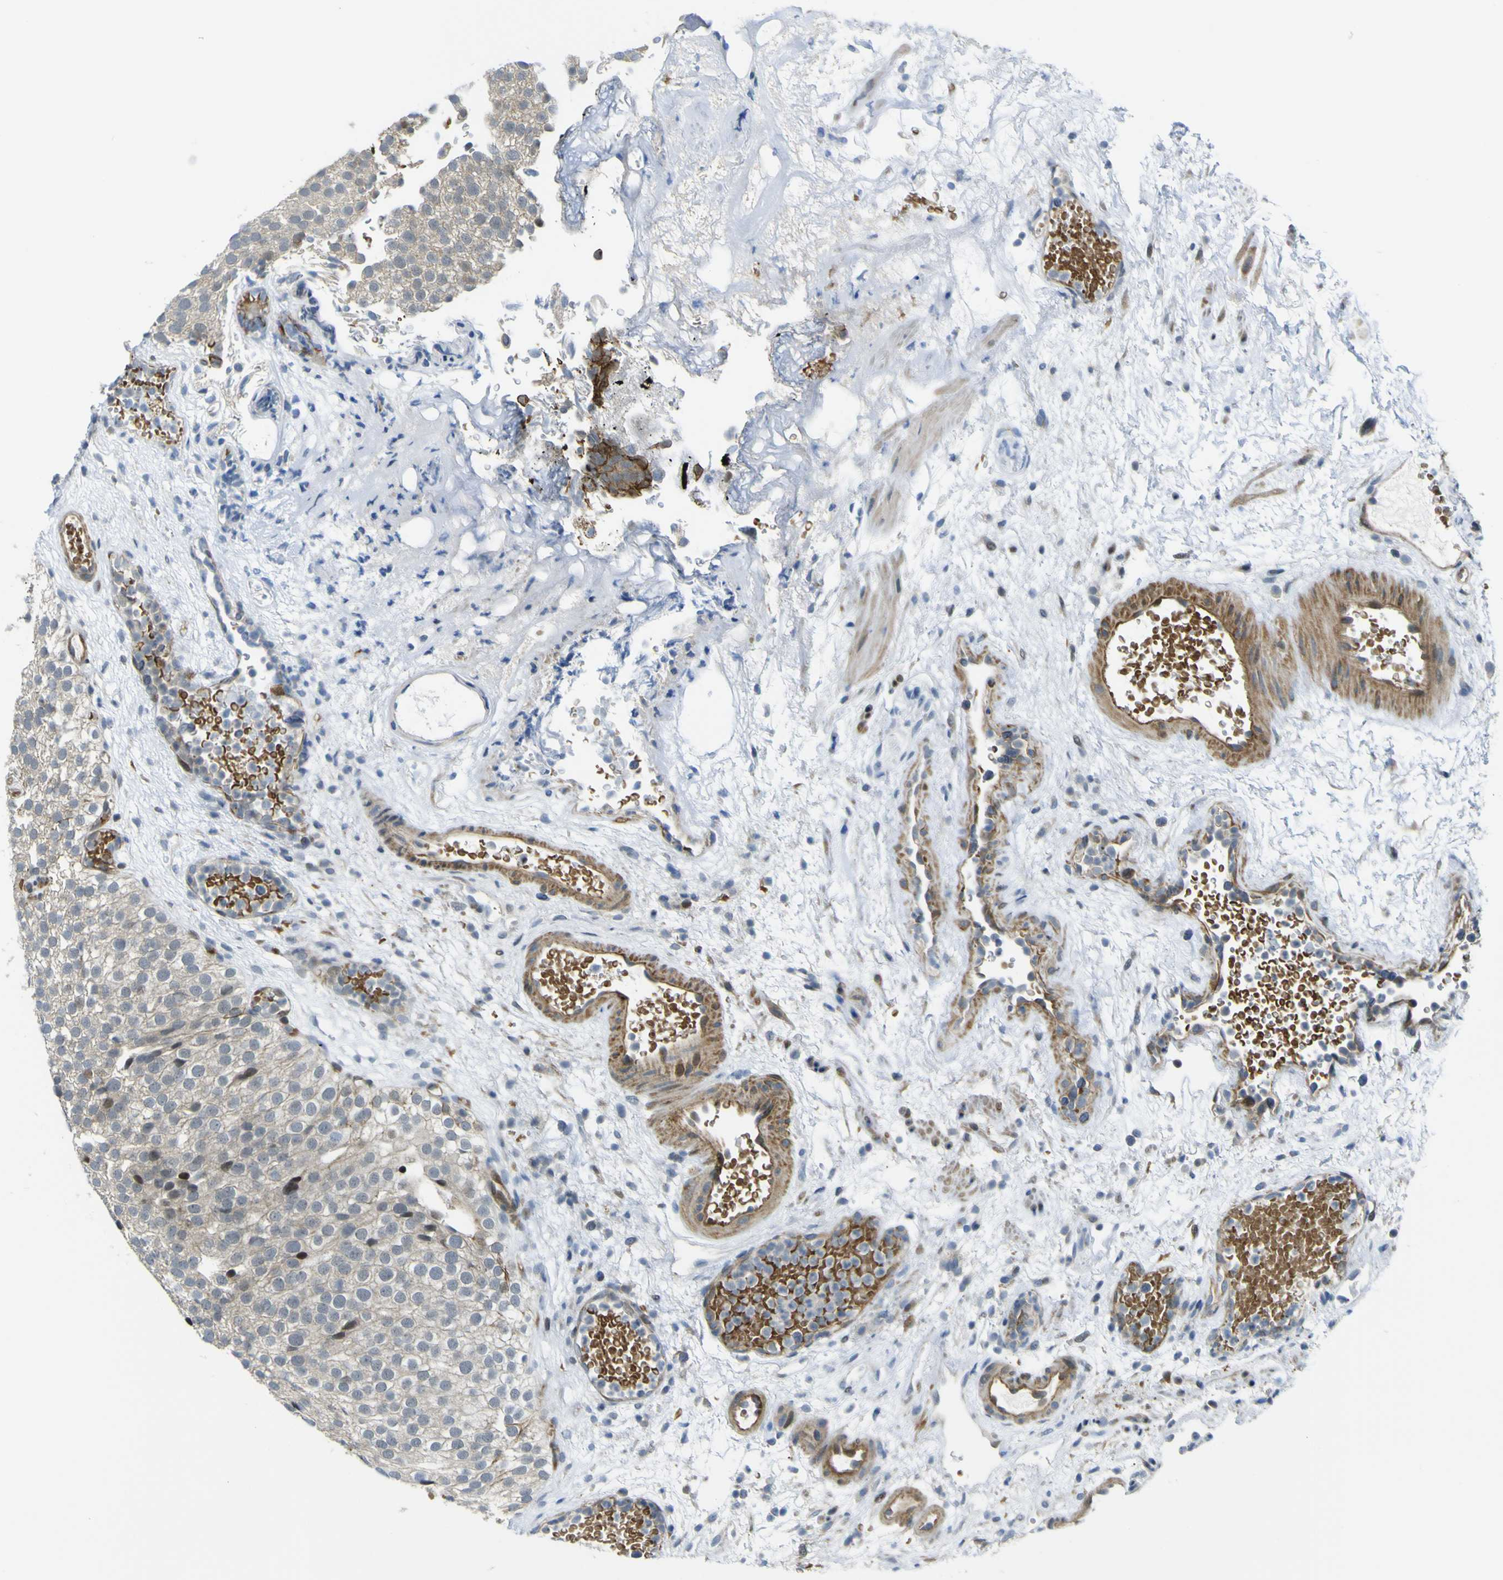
{"staining": {"intensity": "strong", "quantity": "25%-75%", "location": "cytoplasmic/membranous"}, "tissue": "urothelial cancer", "cell_type": "Tumor cells", "image_type": "cancer", "snomed": [{"axis": "morphology", "description": "Urothelial carcinoma, Low grade"}, {"axis": "topography", "description": "Urinary bladder"}], "caption": "Immunohistochemistry (IHC) of human urothelial cancer shows high levels of strong cytoplasmic/membranous expression in about 25%-75% of tumor cells.", "gene": "KDM7A", "patient": {"sex": "male", "age": 78}}